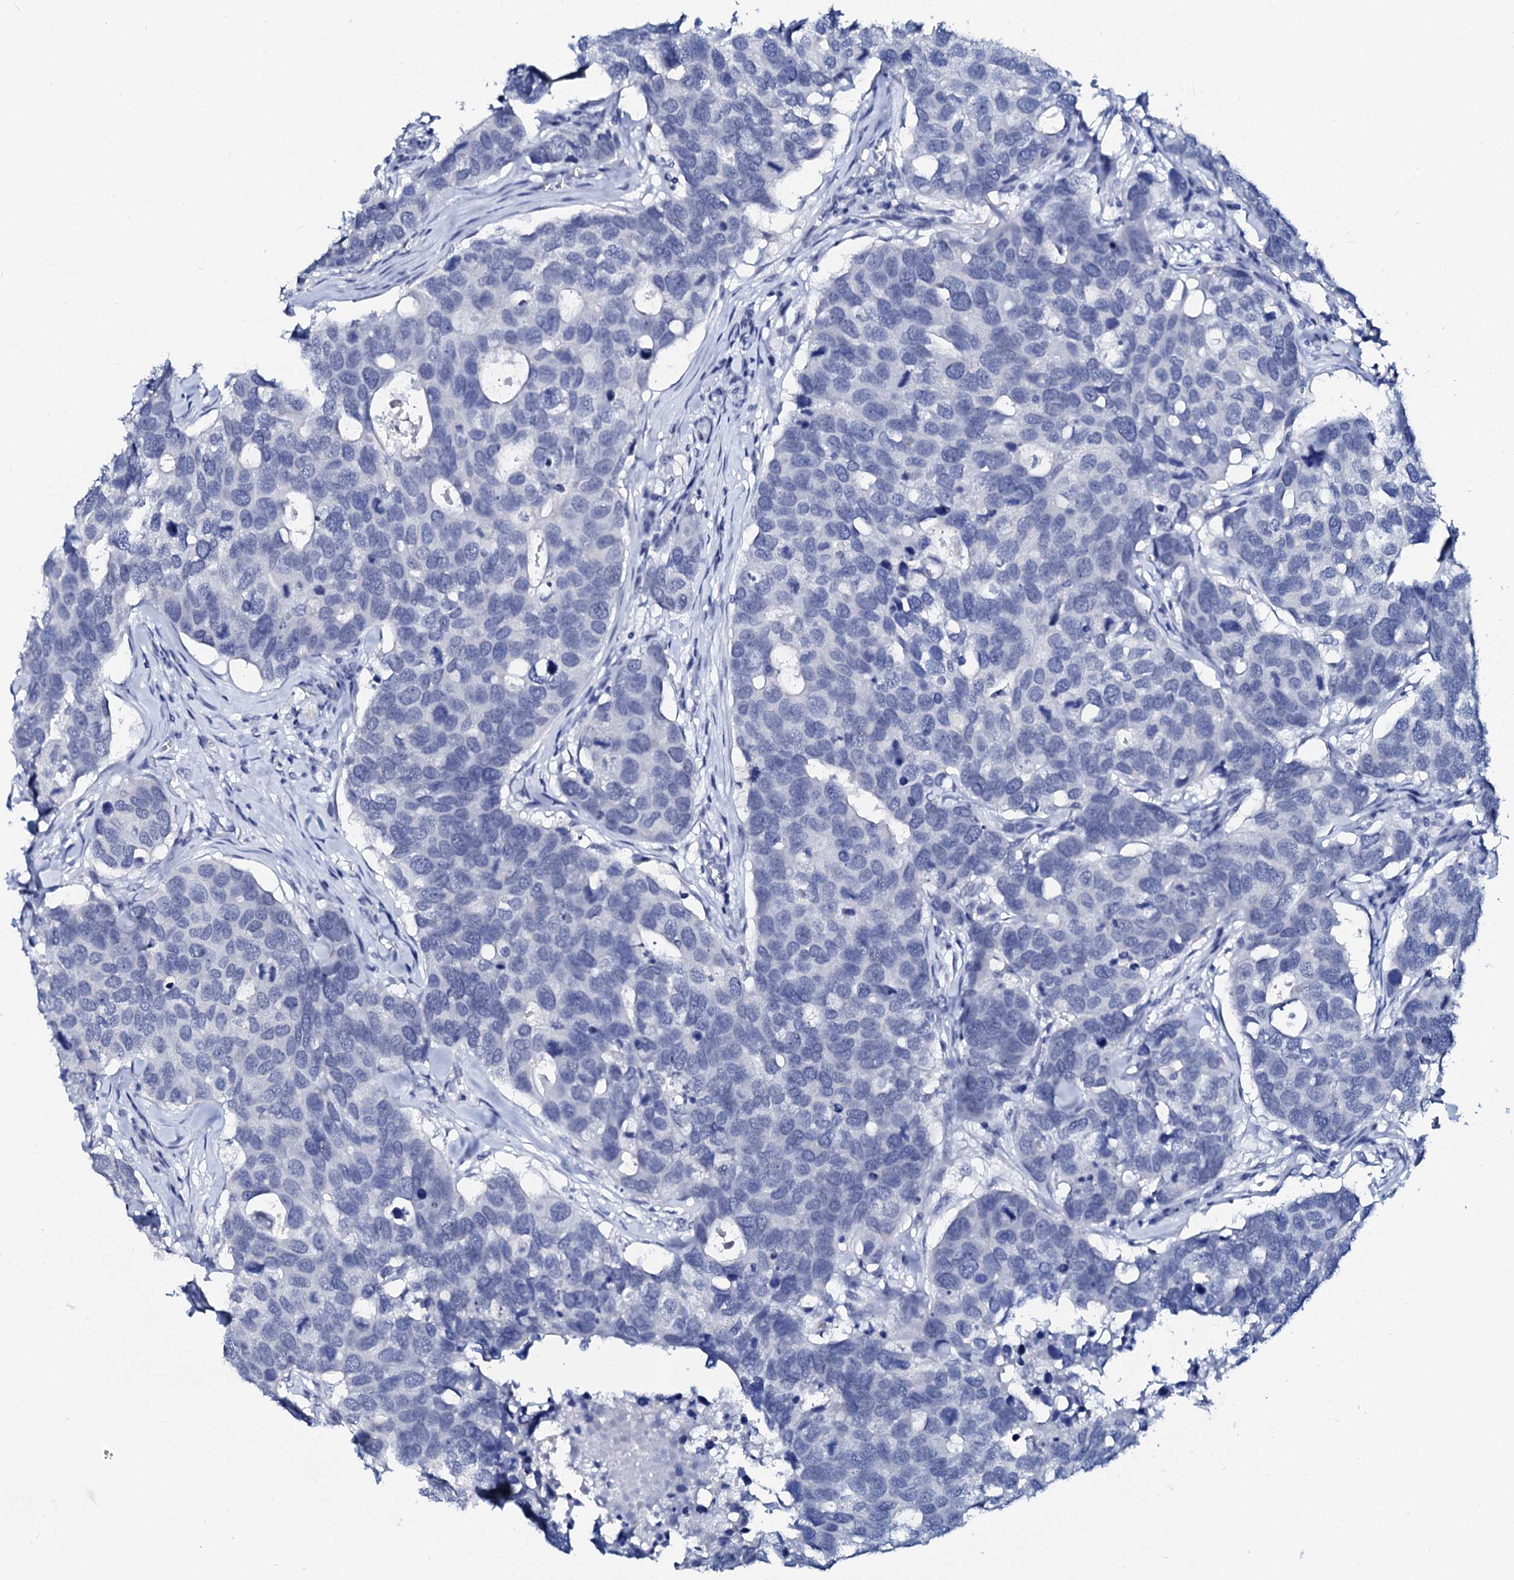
{"staining": {"intensity": "negative", "quantity": "none", "location": "none"}, "tissue": "breast cancer", "cell_type": "Tumor cells", "image_type": "cancer", "snomed": [{"axis": "morphology", "description": "Duct carcinoma"}, {"axis": "topography", "description": "Breast"}], "caption": "Breast intraductal carcinoma was stained to show a protein in brown. There is no significant positivity in tumor cells. (Stains: DAB (3,3'-diaminobenzidine) immunohistochemistry with hematoxylin counter stain, Microscopy: brightfield microscopy at high magnification).", "gene": "SPATA19", "patient": {"sex": "female", "age": 83}}